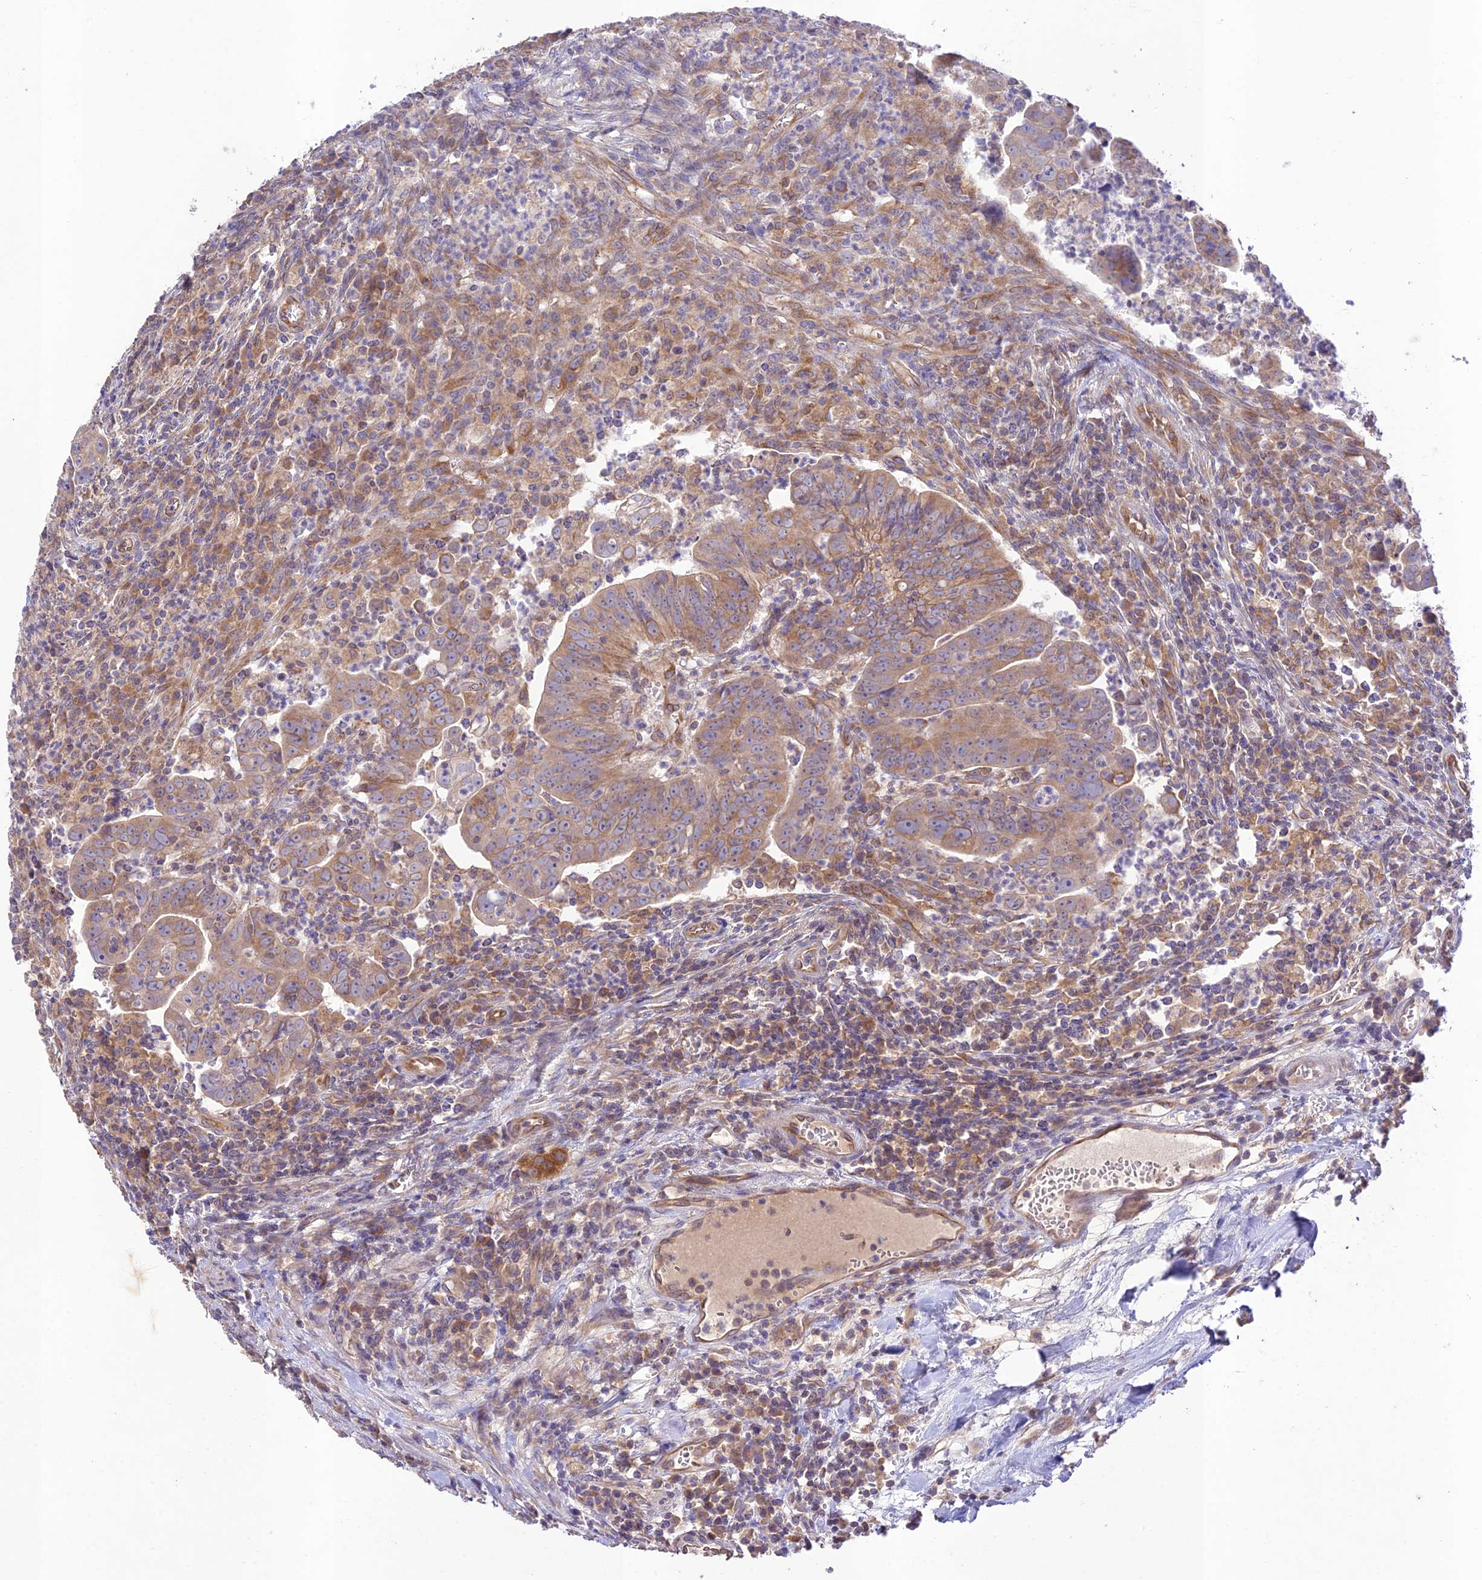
{"staining": {"intensity": "moderate", "quantity": ">75%", "location": "cytoplasmic/membranous"}, "tissue": "colorectal cancer", "cell_type": "Tumor cells", "image_type": "cancer", "snomed": [{"axis": "morphology", "description": "Adenocarcinoma, NOS"}, {"axis": "topography", "description": "Rectum"}], "caption": "Human colorectal cancer stained with a brown dye shows moderate cytoplasmic/membranous positive positivity in approximately >75% of tumor cells.", "gene": "TMEM259", "patient": {"sex": "male", "age": 69}}